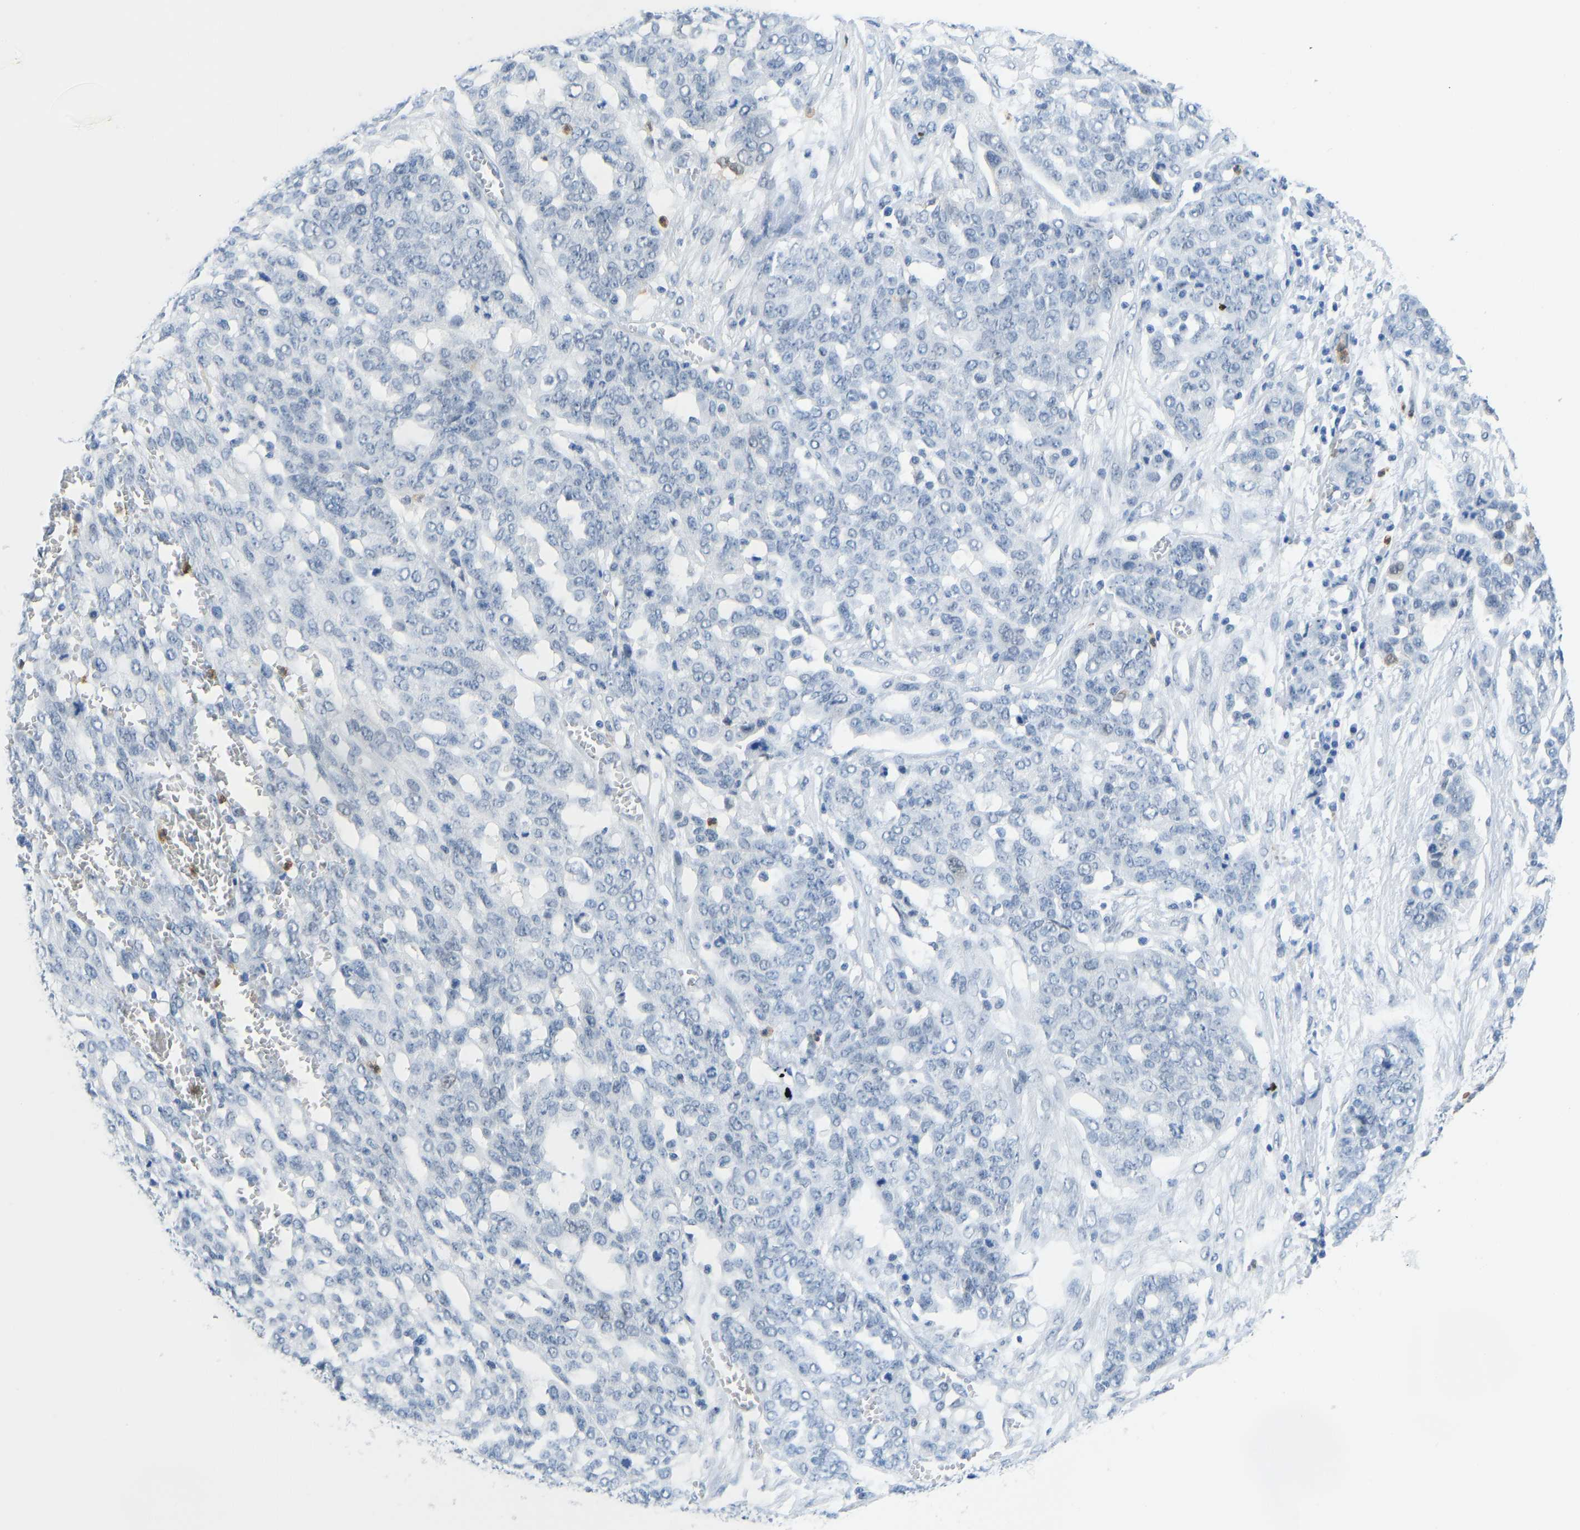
{"staining": {"intensity": "negative", "quantity": "none", "location": "none"}, "tissue": "ovarian cancer", "cell_type": "Tumor cells", "image_type": "cancer", "snomed": [{"axis": "morphology", "description": "Cystadenocarcinoma, serous, NOS"}, {"axis": "topography", "description": "Soft tissue"}, {"axis": "topography", "description": "Ovary"}], "caption": "Histopathology image shows no protein positivity in tumor cells of serous cystadenocarcinoma (ovarian) tissue.", "gene": "TXNDC2", "patient": {"sex": "female", "age": 57}}